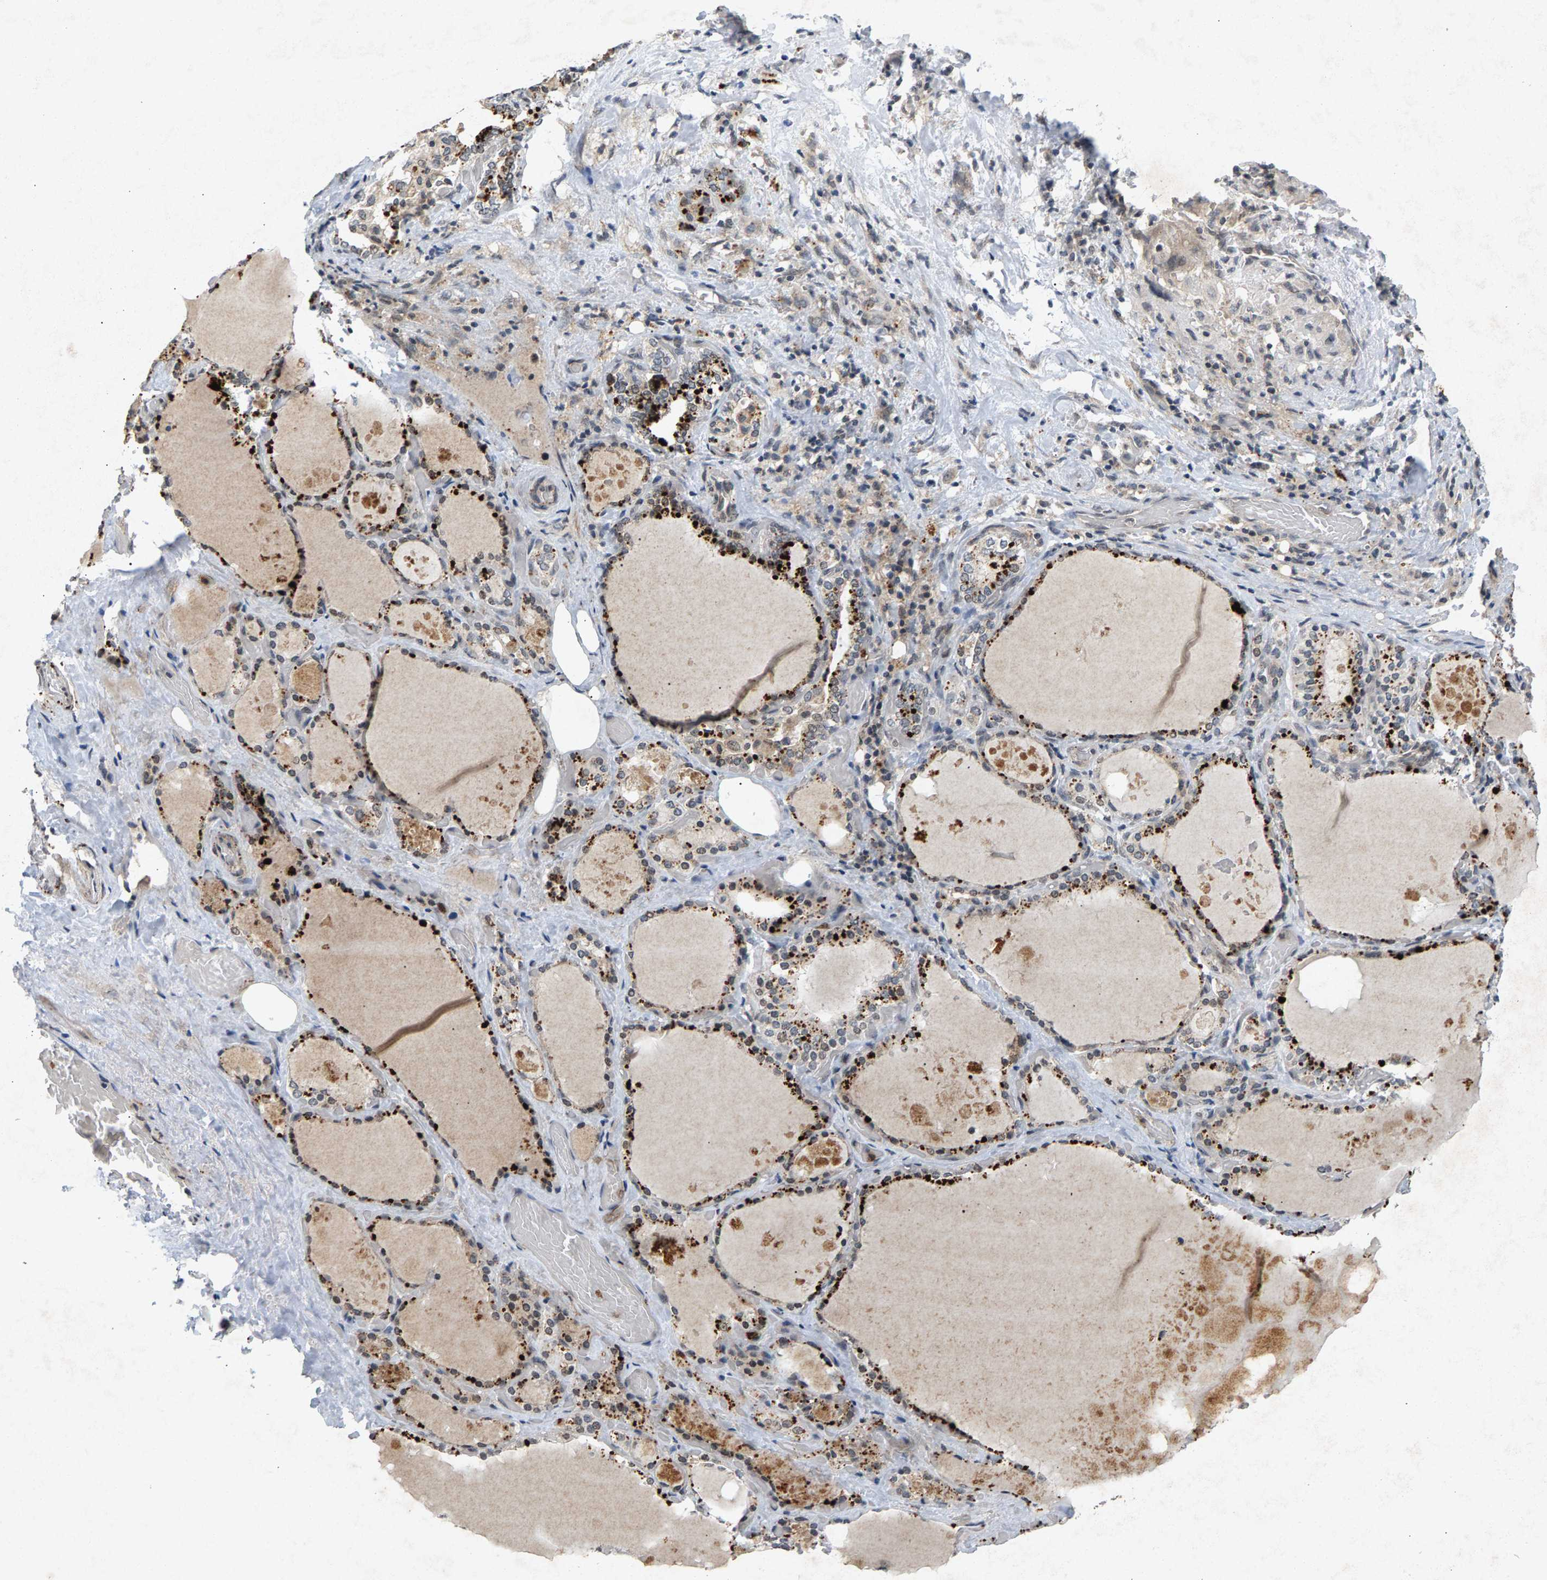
{"staining": {"intensity": "moderate", "quantity": "25%-75%", "location": "cytoplasmic/membranous"}, "tissue": "thyroid gland", "cell_type": "Glandular cells", "image_type": "normal", "snomed": [{"axis": "morphology", "description": "Normal tissue, NOS"}, {"axis": "topography", "description": "Thyroid gland"}], "caption": "Moderate cytoplasmic/membranous expression is appreciated in about 25%-75% of glandular cells in benign thyroid gland.", "gene": "ZPR1", "patient": {"sex": "male", "age": 61}}